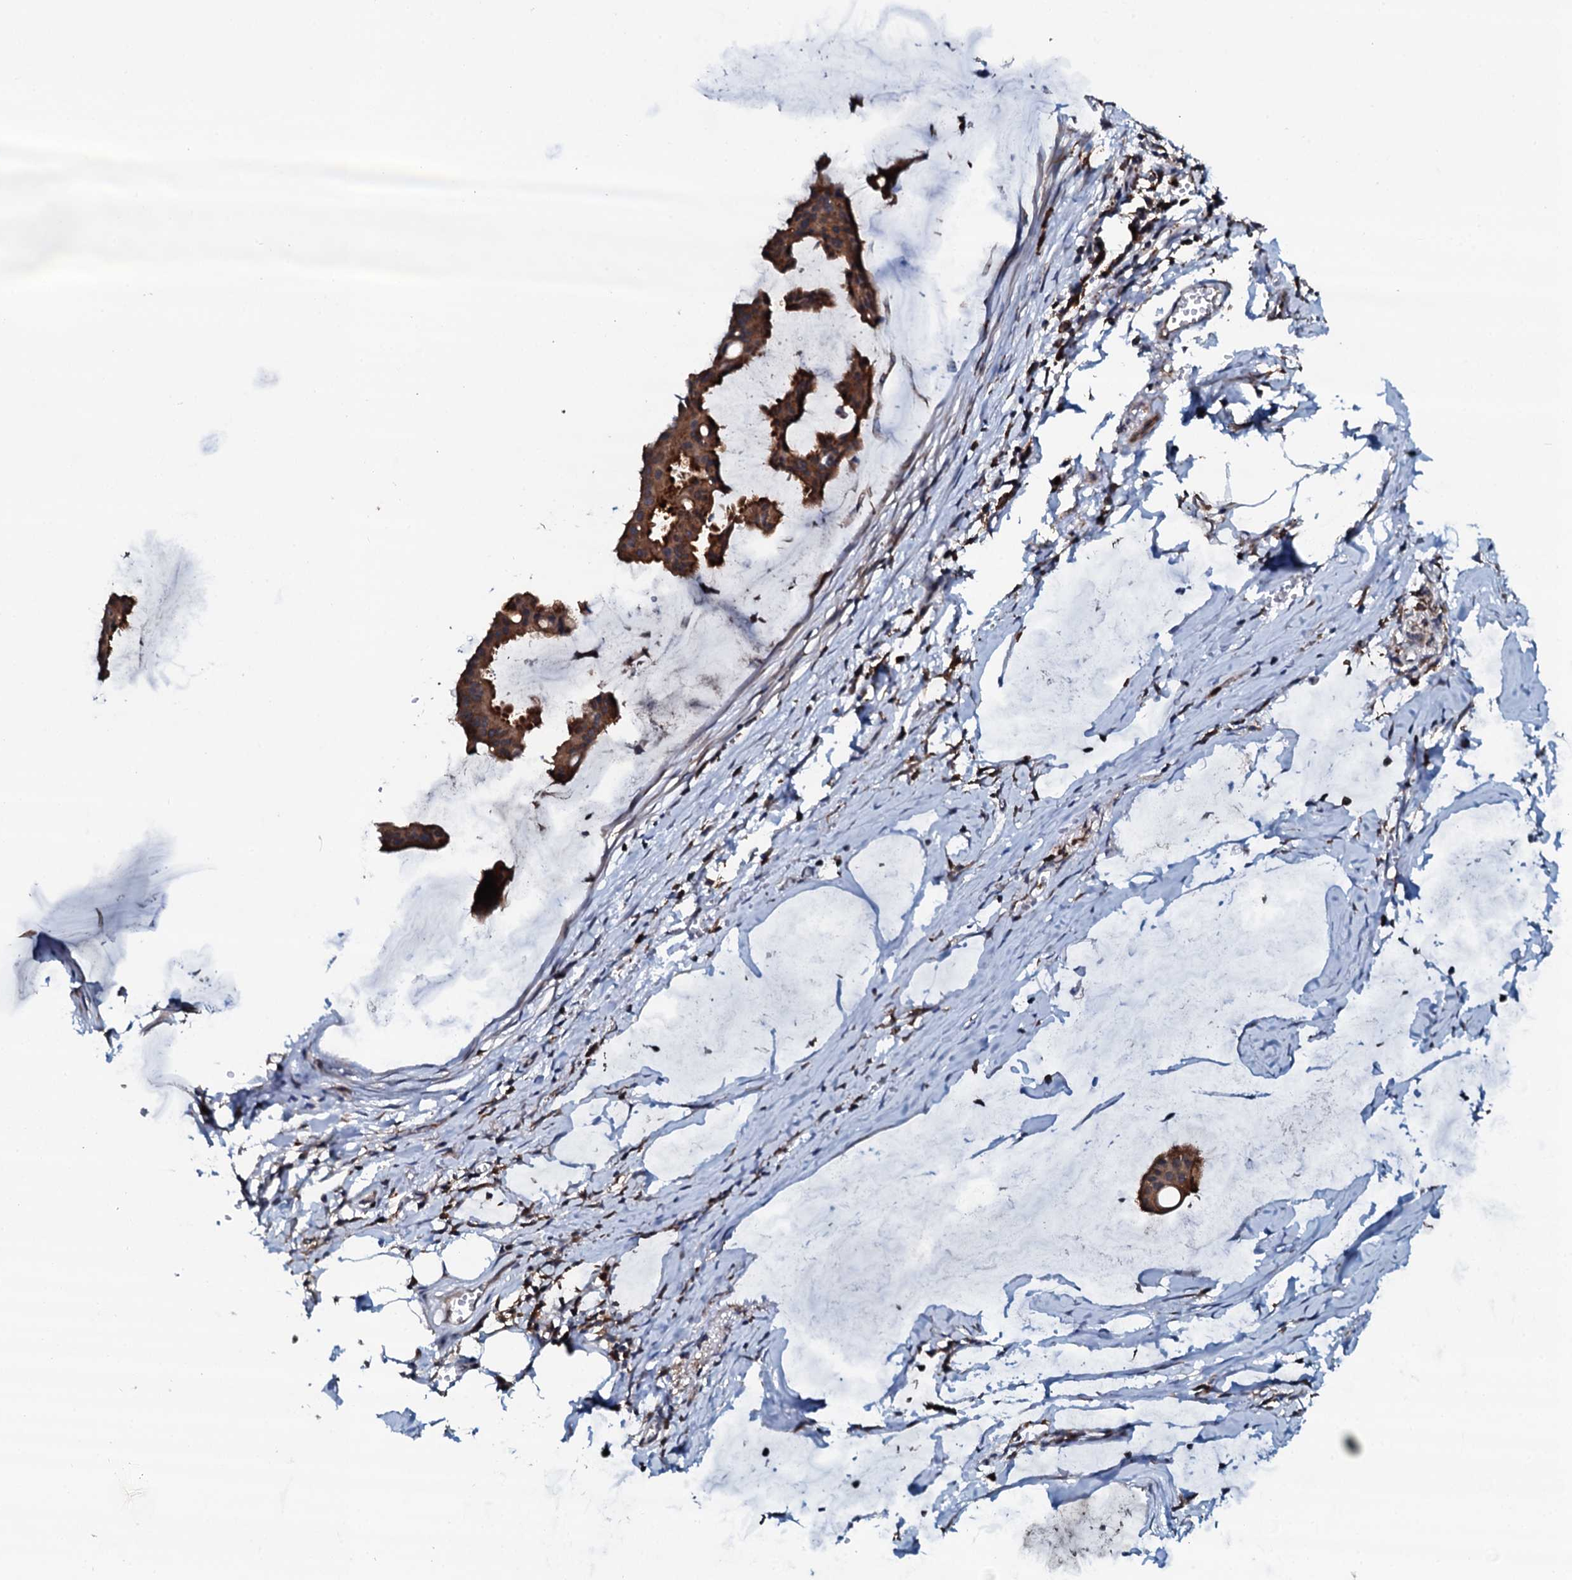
{"staining": {"intensity": "moderate", "quantity": ">75%", "location": "cytoplasmic/membranous"}, "tissue": "ovarian cancer", "cell_type": "Tumor cells", "image_type": "cancer", "snomed": [{"axis": "morphology", "description": "Cystadenocarcinoma, mucinous, NOS"}, {"axis": "topography", "description": "Ovary"}], "caption": "Ovarian cancer (mucinous cystadenocarcinoma) tissue displays moderate cytoplasmic/membranous staining in about >75% of tumor cells", "gene": "VAMP8", "patient": {"sex": "female", "age": 73}}